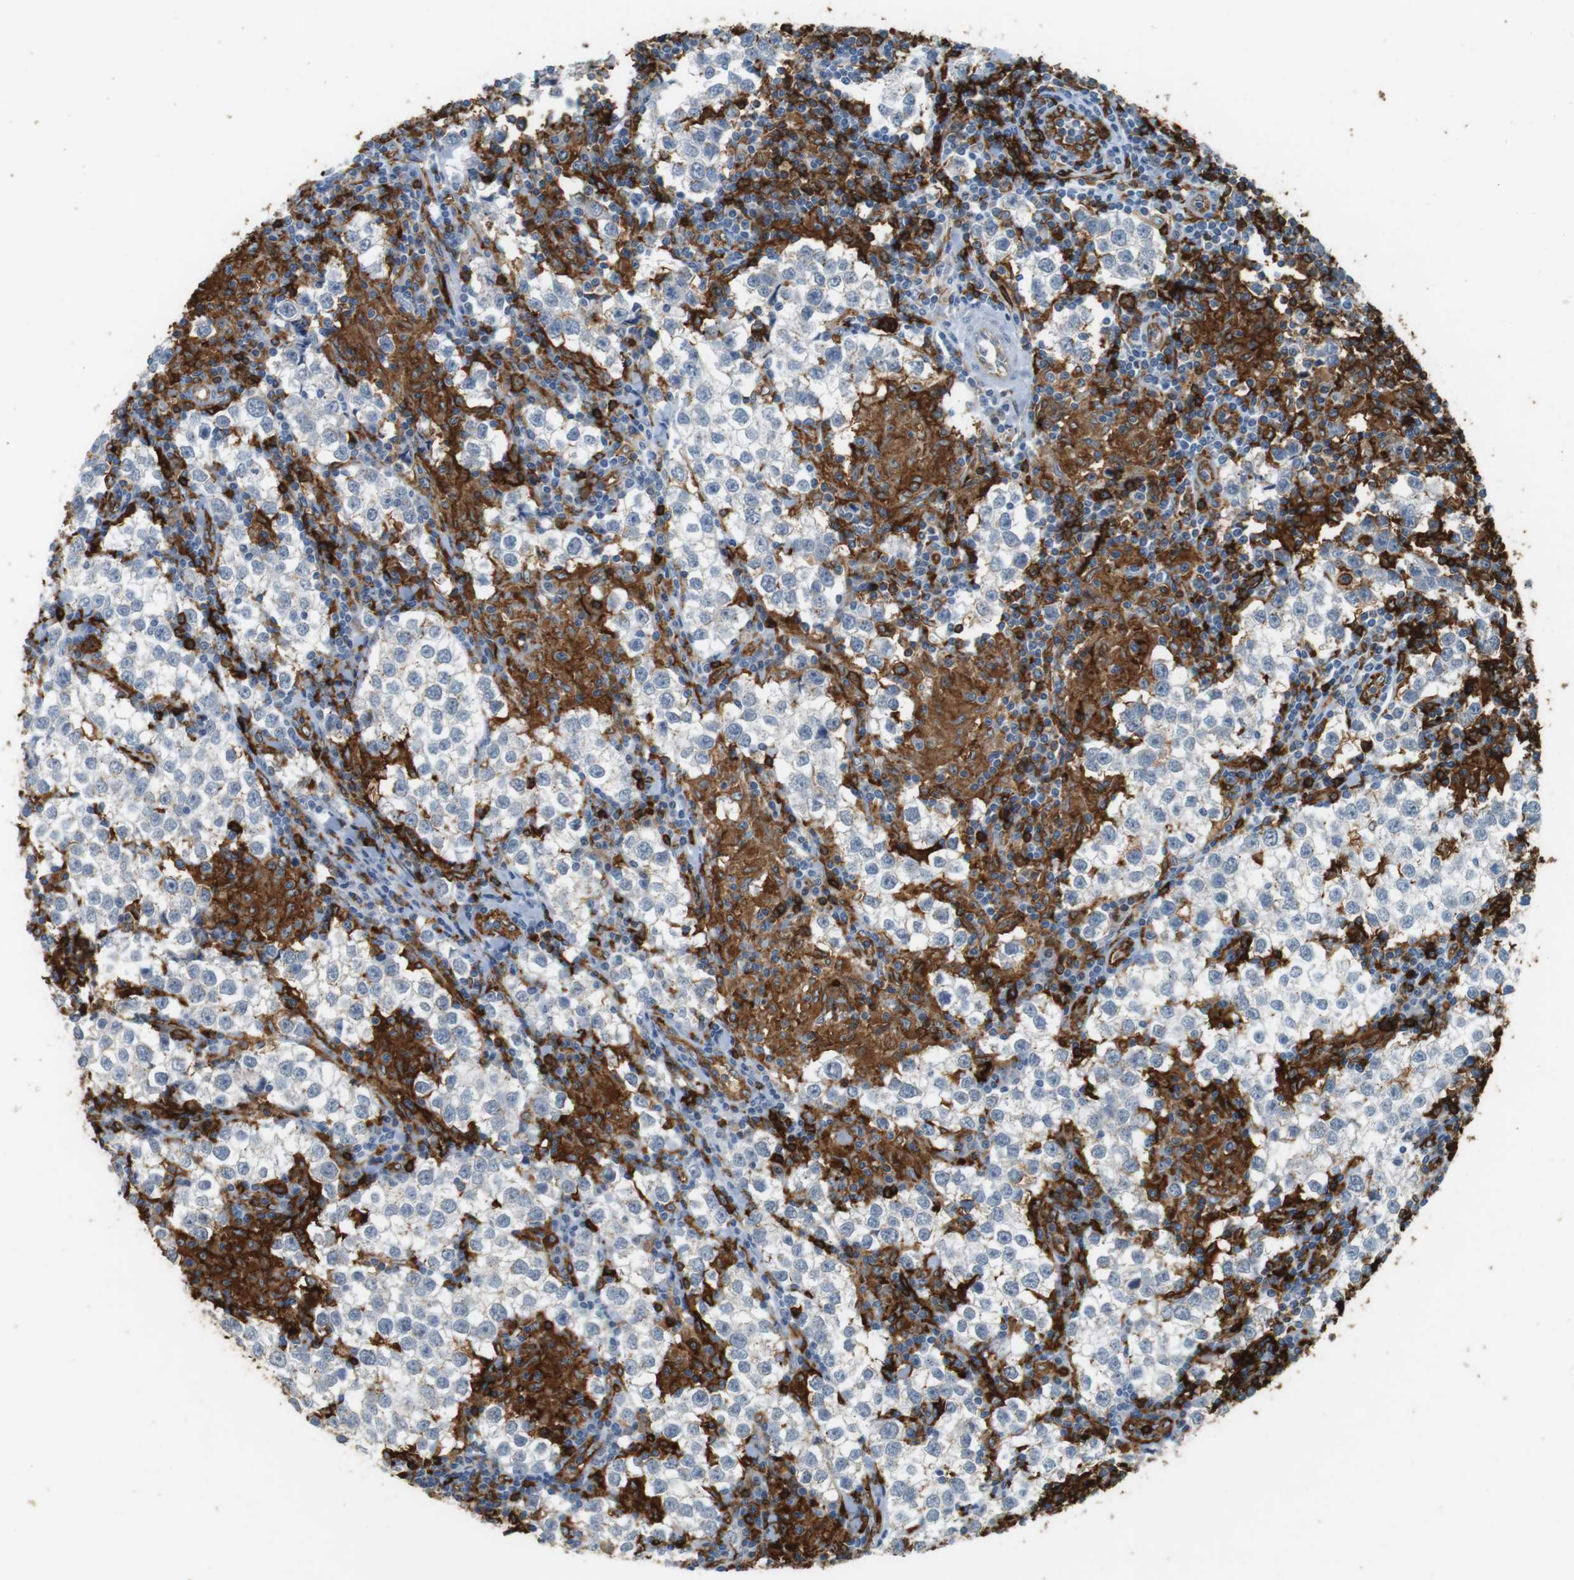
{"staining": {"intensity": "negative", "quantity": "none", "location": "none"}, "tissue": "testis cancer", "cell_type": "Tumor cells", "image_type": "cancer", "snomed": [{"axis": "morphology", "description": "Seminoma, NOS"}, {"axis": "morphology", "description": "Carcinoma, Embryonal, NOS"}, {"axis": "topography", "description": "Testis"}], "caption": "Immunohistochemistry micrograph of neoplastic tissue: human embryonal carcinoma (testis) stained with DAB shows no significant protein expression in tumor cells.", "gene": "HLA-DRA", "patient": {"sex": "male", "age": 36}}